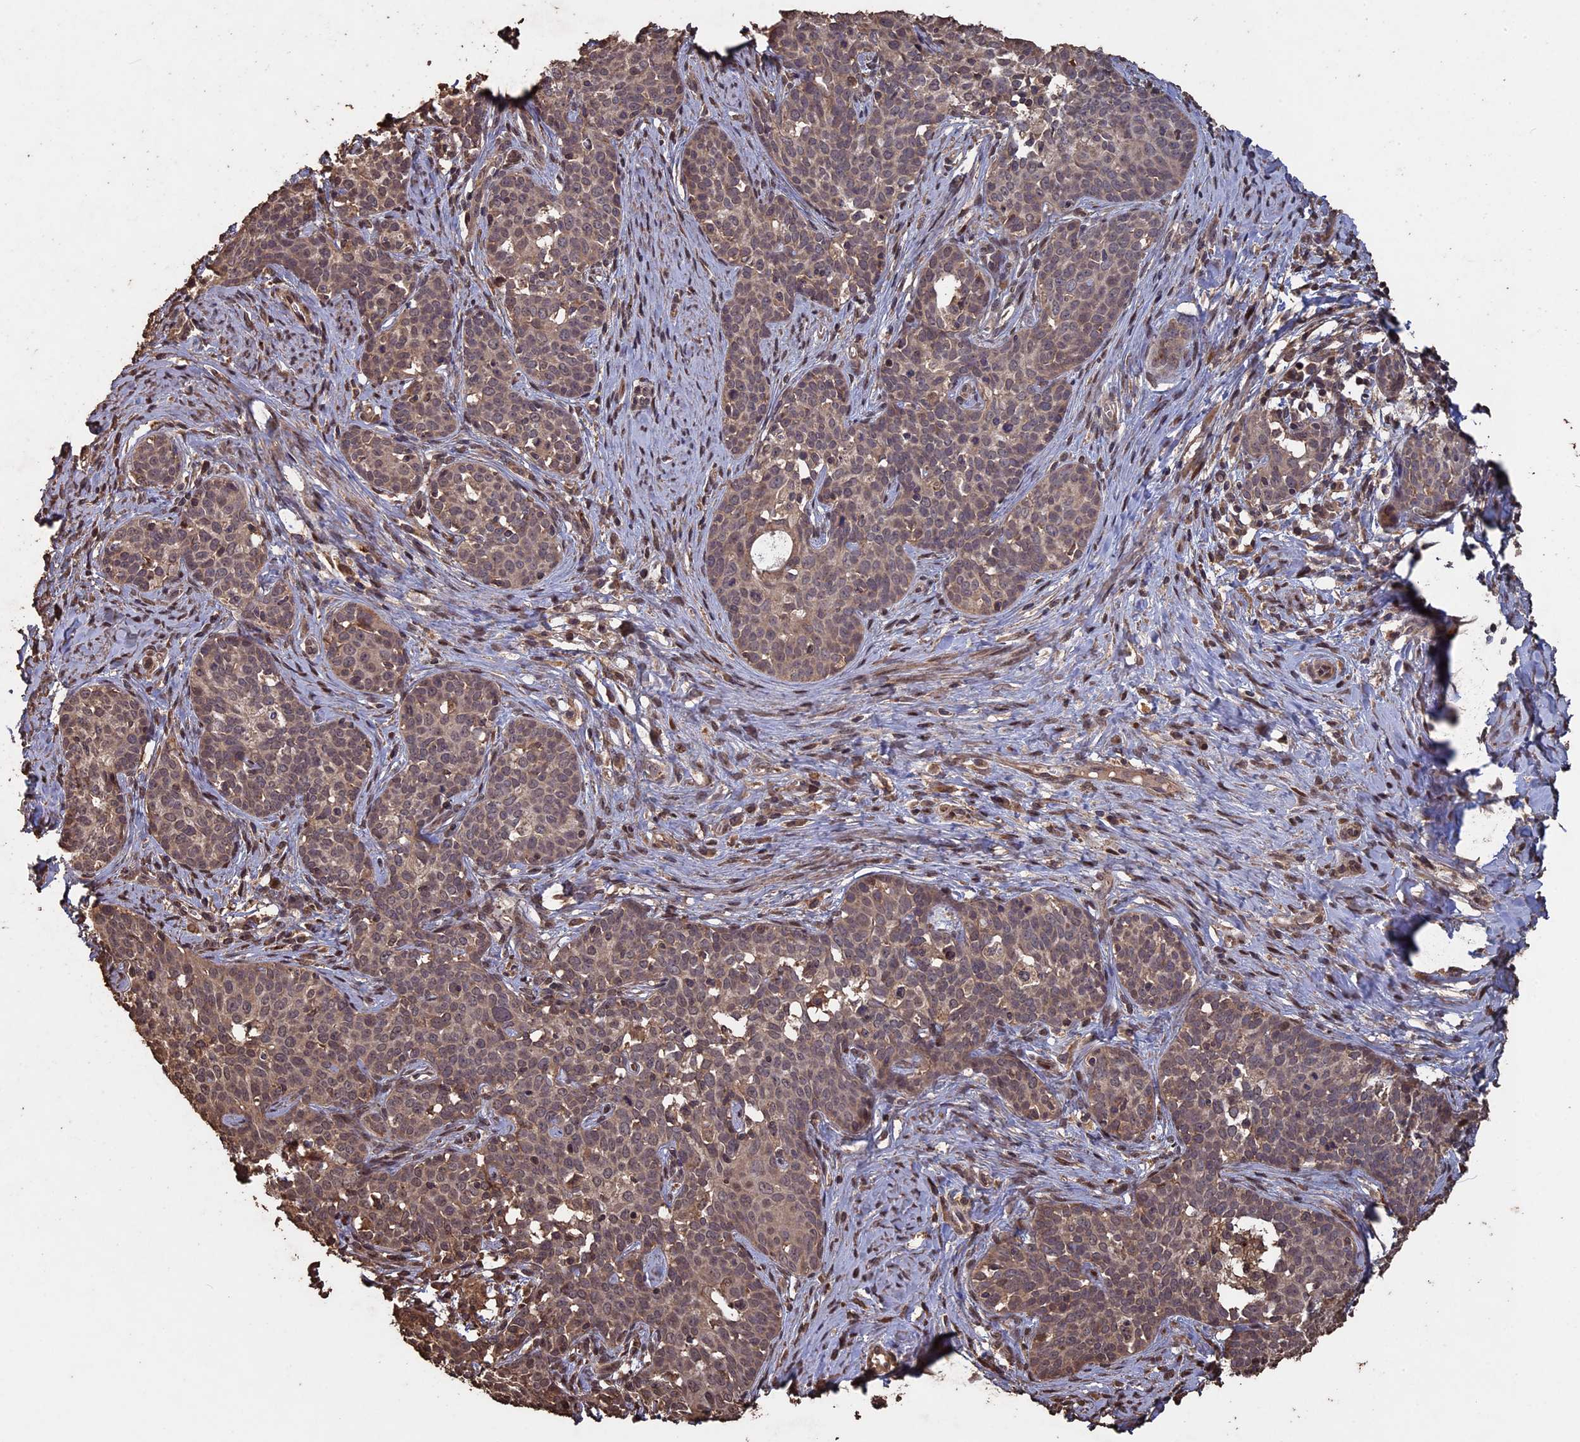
{"staining": {"intensity": "weak", "quantity": "25%-75%", "location": "cytoplasmic/membranous"}, "tissue": "cervical cancer", "cell_type": "Tumor cells", "image_type": "cancer", "snomed": [{"axis": "morphology", "description": "Squamous cell carcinoma, NOS"}, {"axis": "topography", "description": "Cervix"}], "caption": "Immunohistochemical staining of cervical squamous cell carcinoma exhibits weak cytoplasmic/membranous protein positivity in approximately 25%-75% of tumor cells.", "gene": "HUNK", "patient": {"sex": "female", "age": 52}}